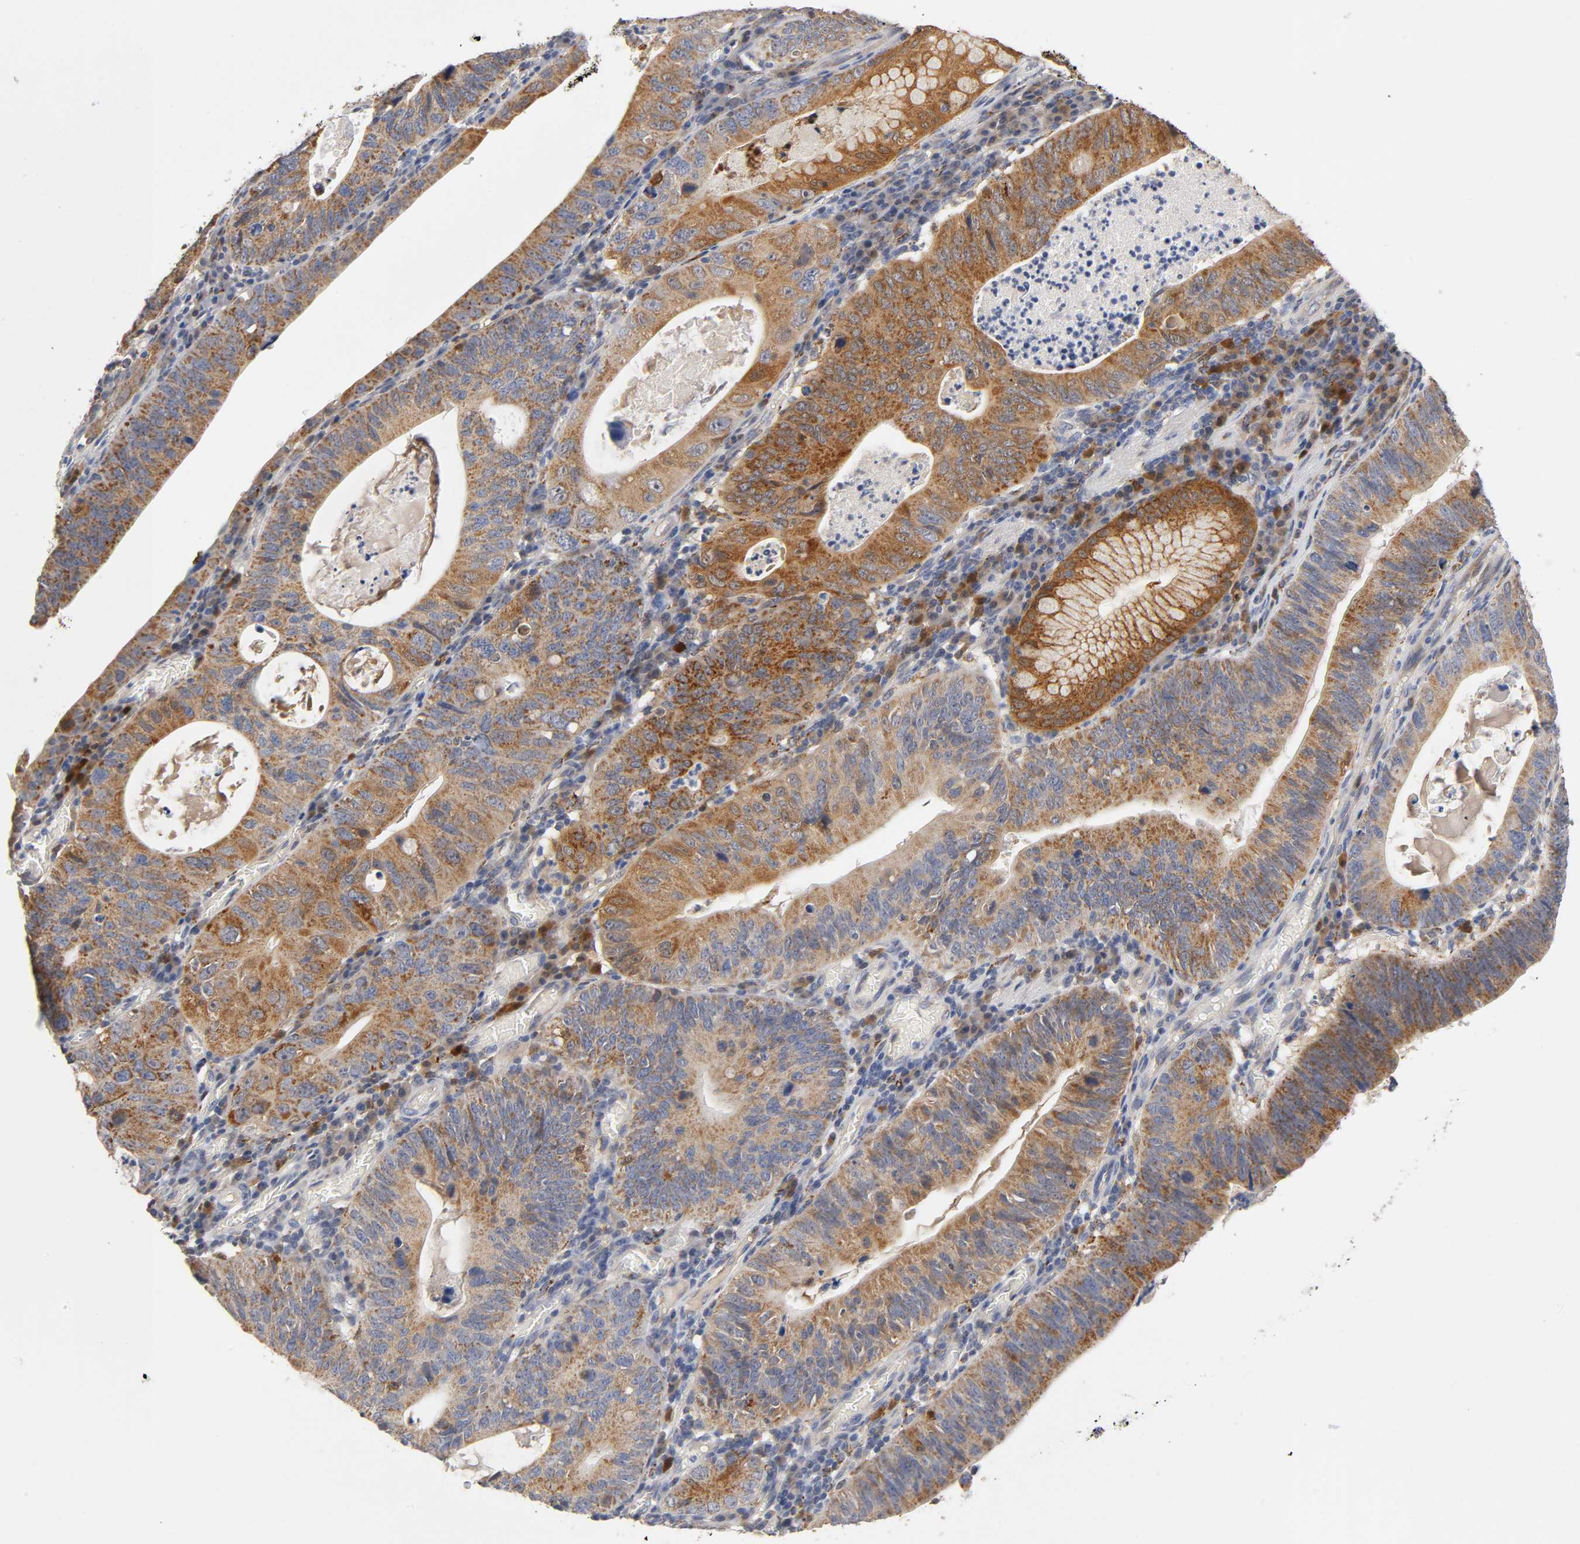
{"staining": {"intensity": "strong", "quantity": ">75%", "location": "cytoplasmic/membranous"}, "tissue": "stomach cancer", "cell_type": "Tumor cells", "image_type": "cancer", "snomed": [{"axis": "morphology", "description": "Adenocarcinoma, NOS"}, {"axis": "topography", "description": "Stomach"}], "caption": "About >75% of tumor cells in human stomach cancer (adenocarcinoma) display strong cytoplasmic/membranous protein positivity as visualized by brown immunohistochemical staining.", "gene": "ISG15", "patient": {"sex": "male", "age": 59}}